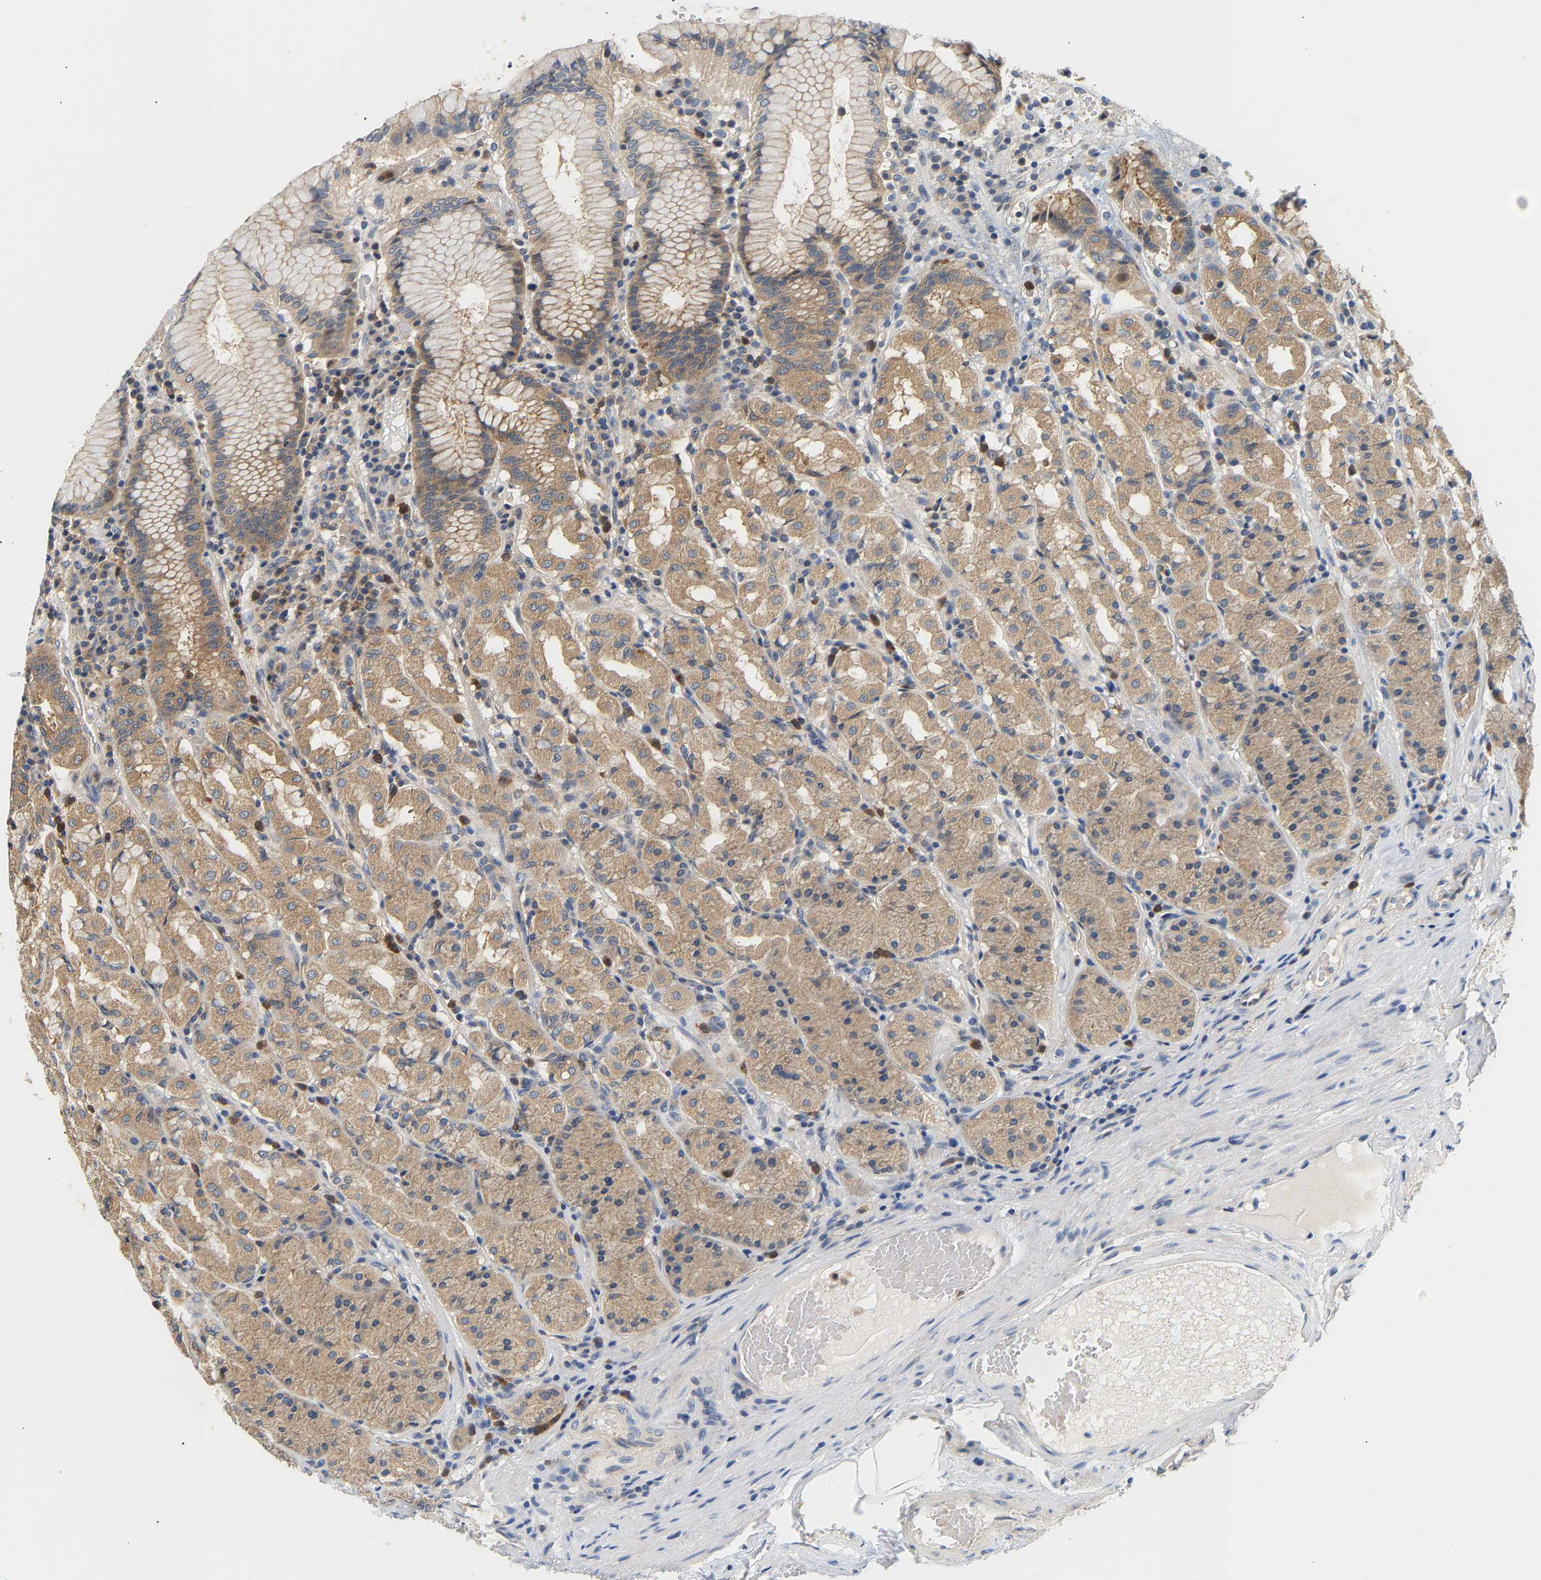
{"staining": {"intensity": "moderate", "quantity": ">75%", "location": "cytoplasmic/membranous"}, "tissue": "stomach", "cell_type": "Glandular cells", "image_type": "normal", "snomed": [{"axis": "morphology", "description": "Normal tissue, NOS"}, {"axis": "topography", "description": "Stomach"}, {"axis": "topography", "description": "Stomach, lower"}], "caption": "Protein staining displays moderate cytoplasmic/membranous expression in approximately >75% of glandular cells in benign stomach. (brown staining indicates protein expression, while blue staining denotes nuclei).", "gene": "PPID", "patient": {"sex": "female", "age": 56}}